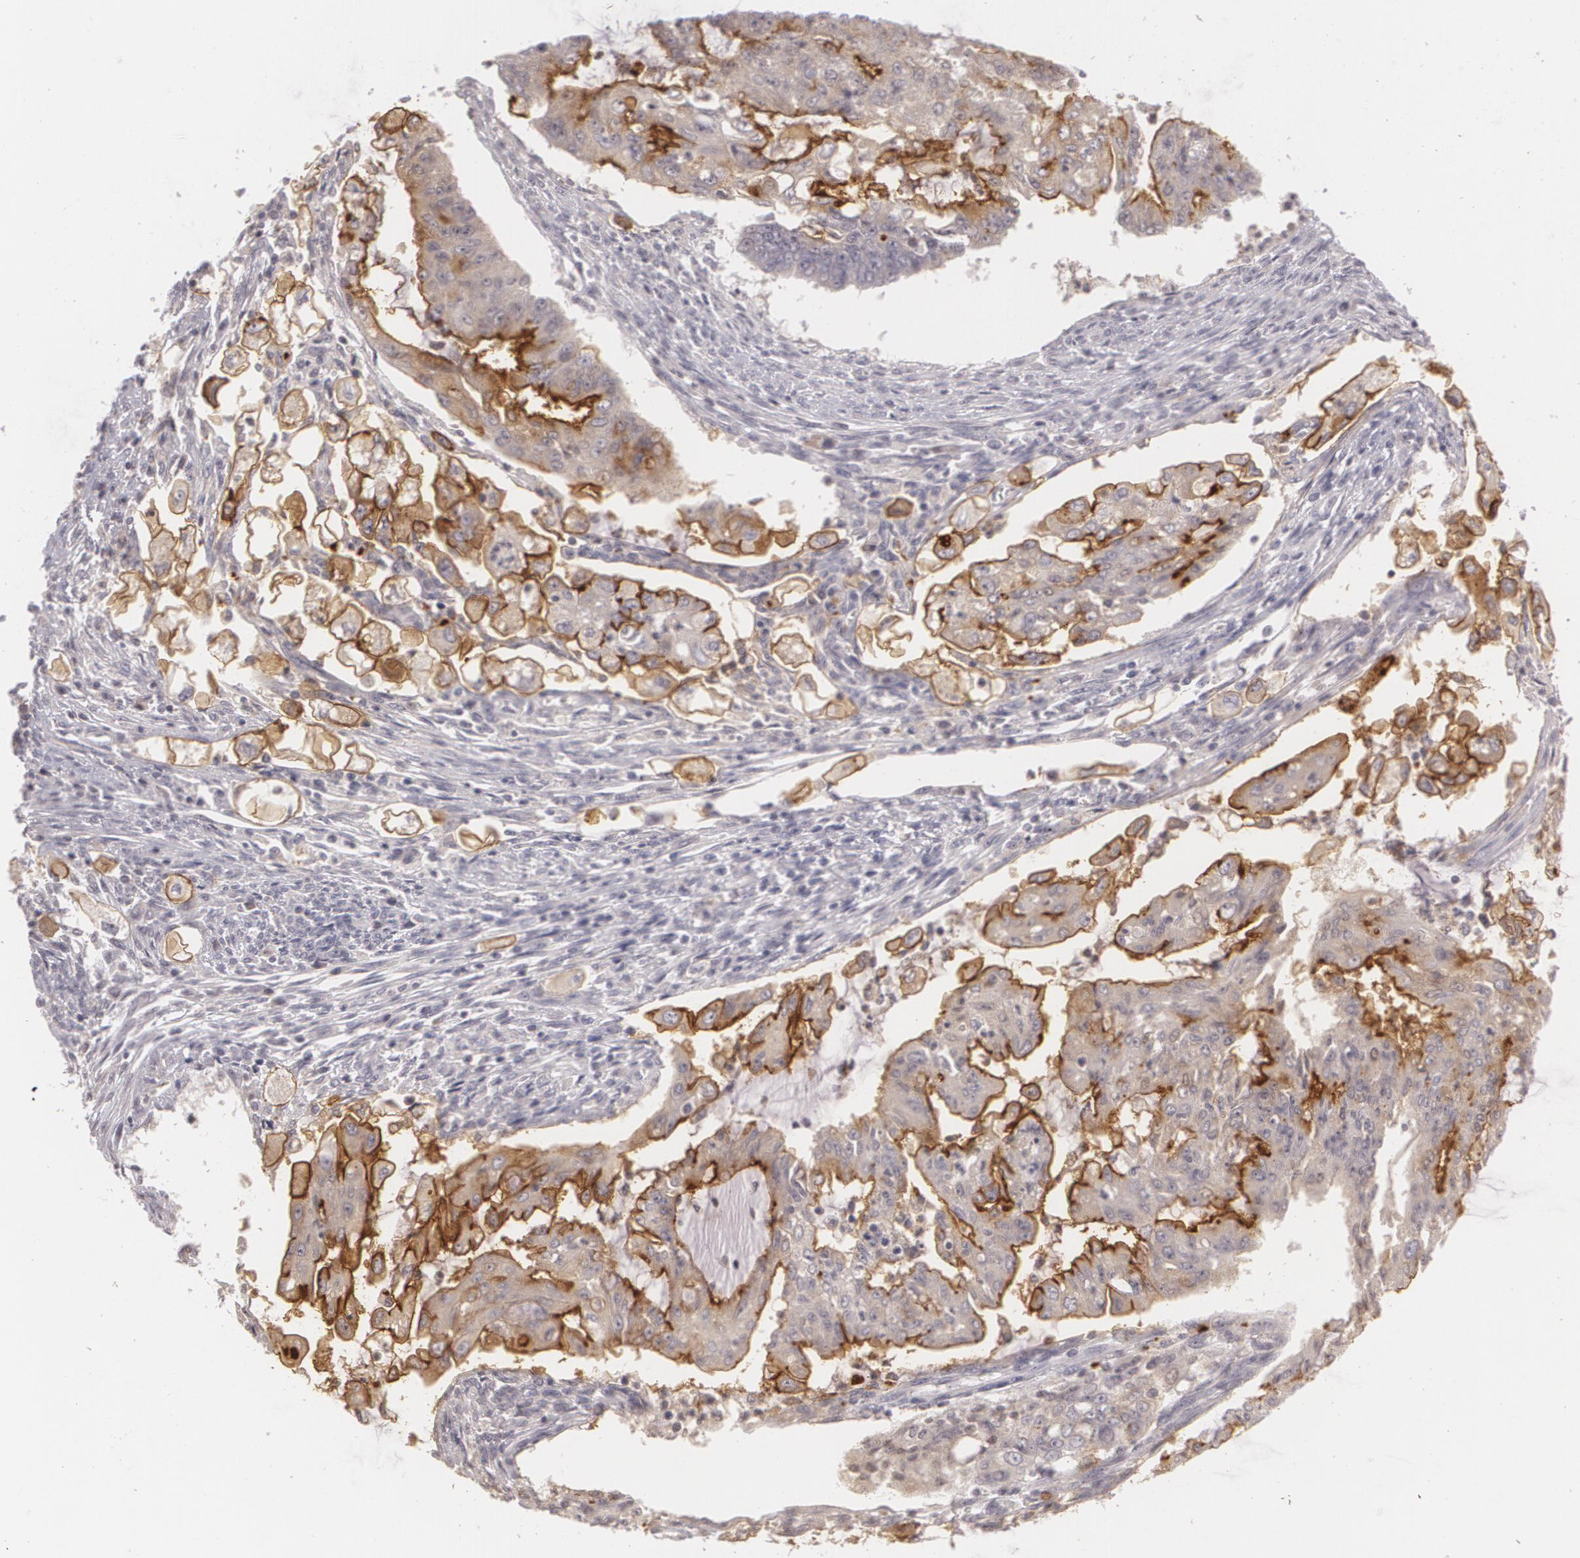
{"staining": {"intensity": "moderate", "quantity": ">75%", "location": "cytoplasmic/membranous"}, "tissue": "endometrial cancer", "cell_type": "Tumor cells", "image_type": "cancer", "snomed": [{"axis": "morphology", "description": "Adenocarcinoma, NOS"}, {"axis": "topography", "description": "Endometrium"}], "caption": "This micrograph reveals IHC staining of human endometrial adenocarcinoma, with medium moderate cytoplasmic/membranous staining in approximately >75% of tumor cells.", "gene": "MUC1", "patient": {"sex": "female", "age": 75}}